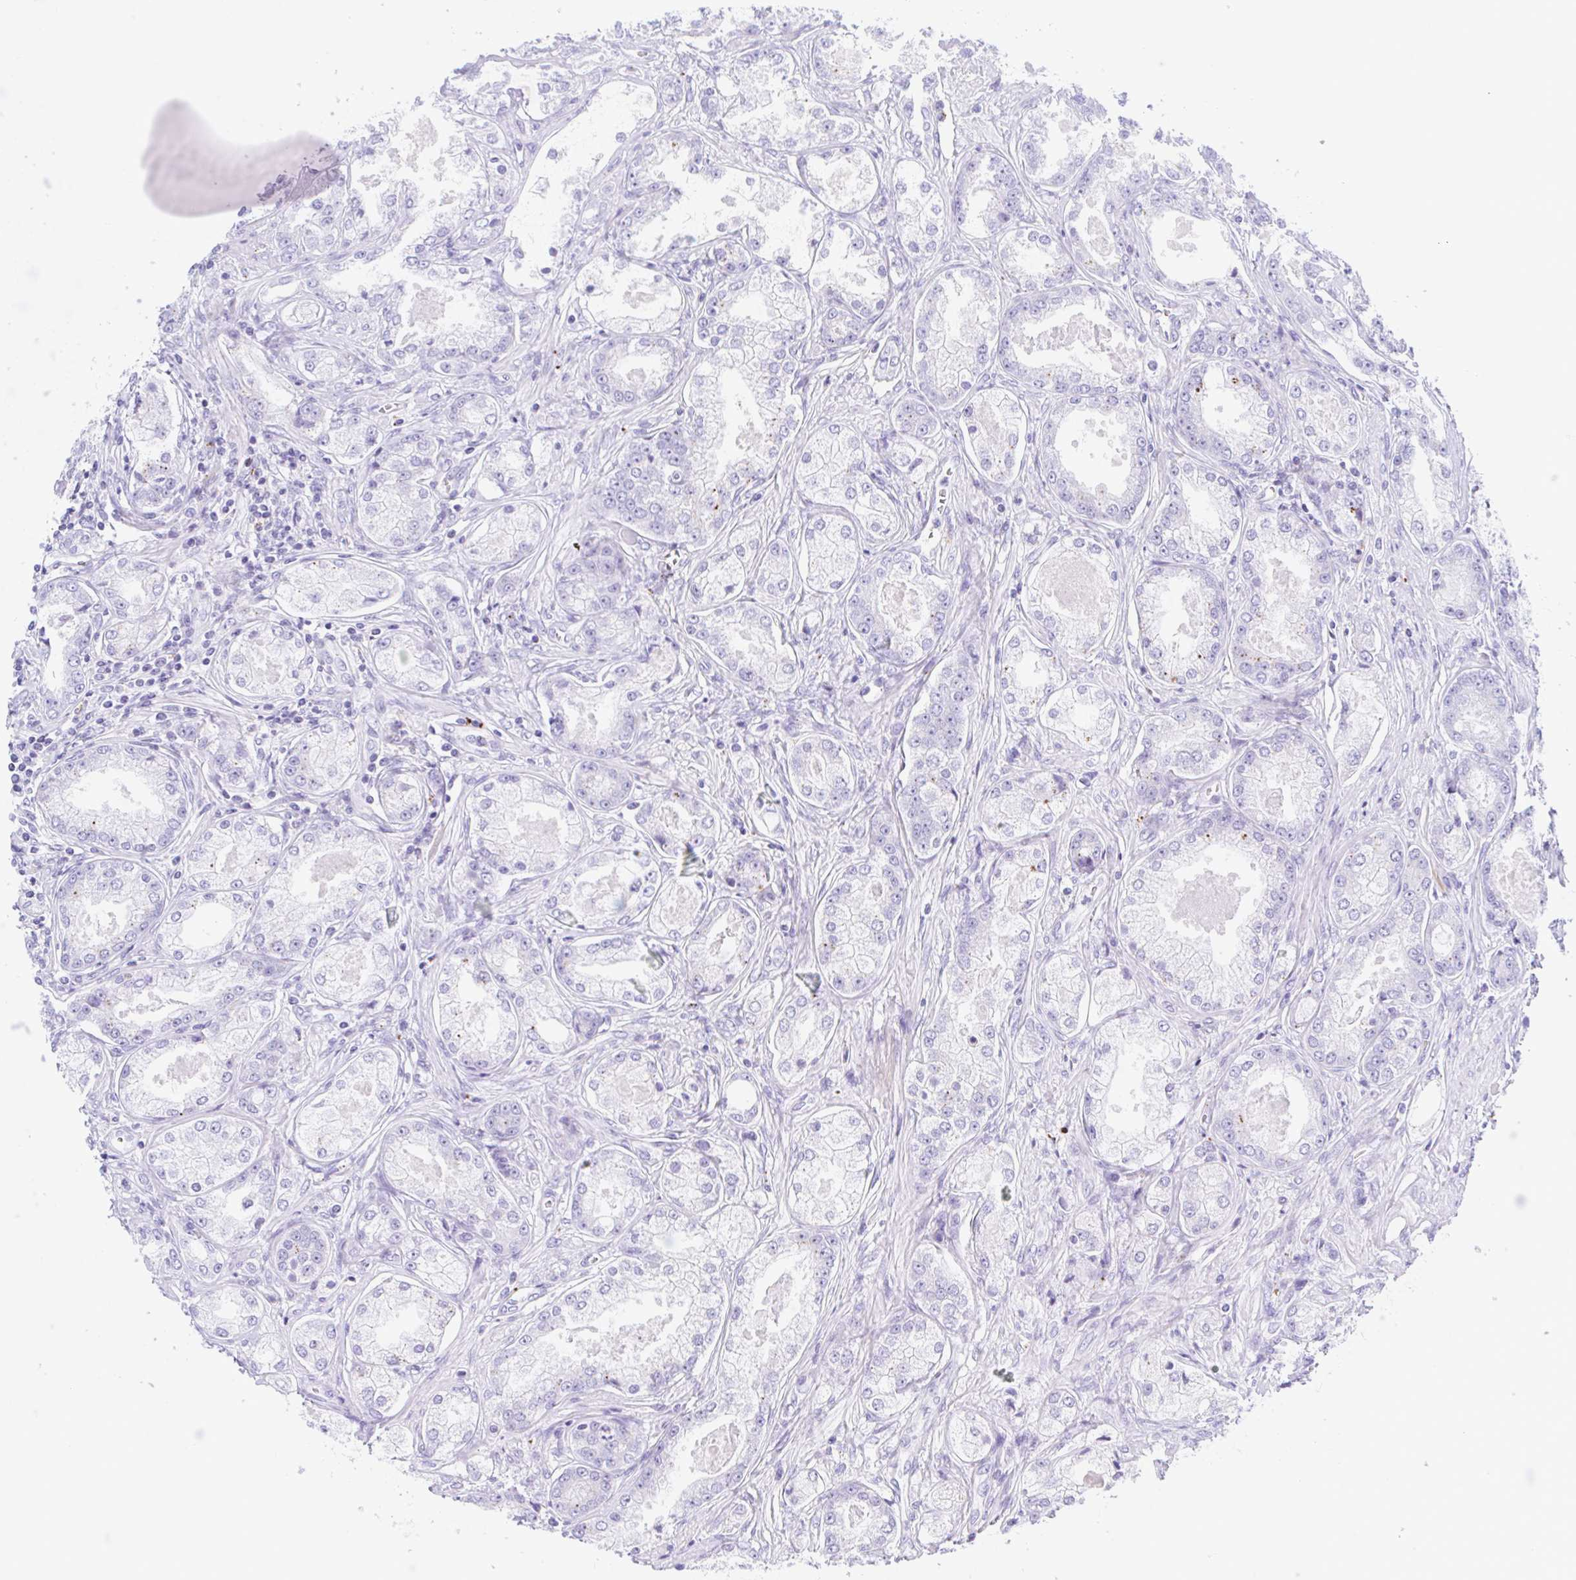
{"staining": {"intensity": "negative", "quantity": "none", "location": "none"}, "tissue": "prostate cancer", "cell_type": "Tumor cells", "image_type": "cancer", "snomed": [{"axis": "morphology", "description": "Adenocarcinoma, Low grade"}, {"axis": "topography", "description": "Prostate"}], "caption": "An image of human prostate cancer (adenocarcinoma (low-grade)) is negative for staining in tumor cells.", "gene": "ANKRD9", "patient": {"sex": "male", "age": 68}}